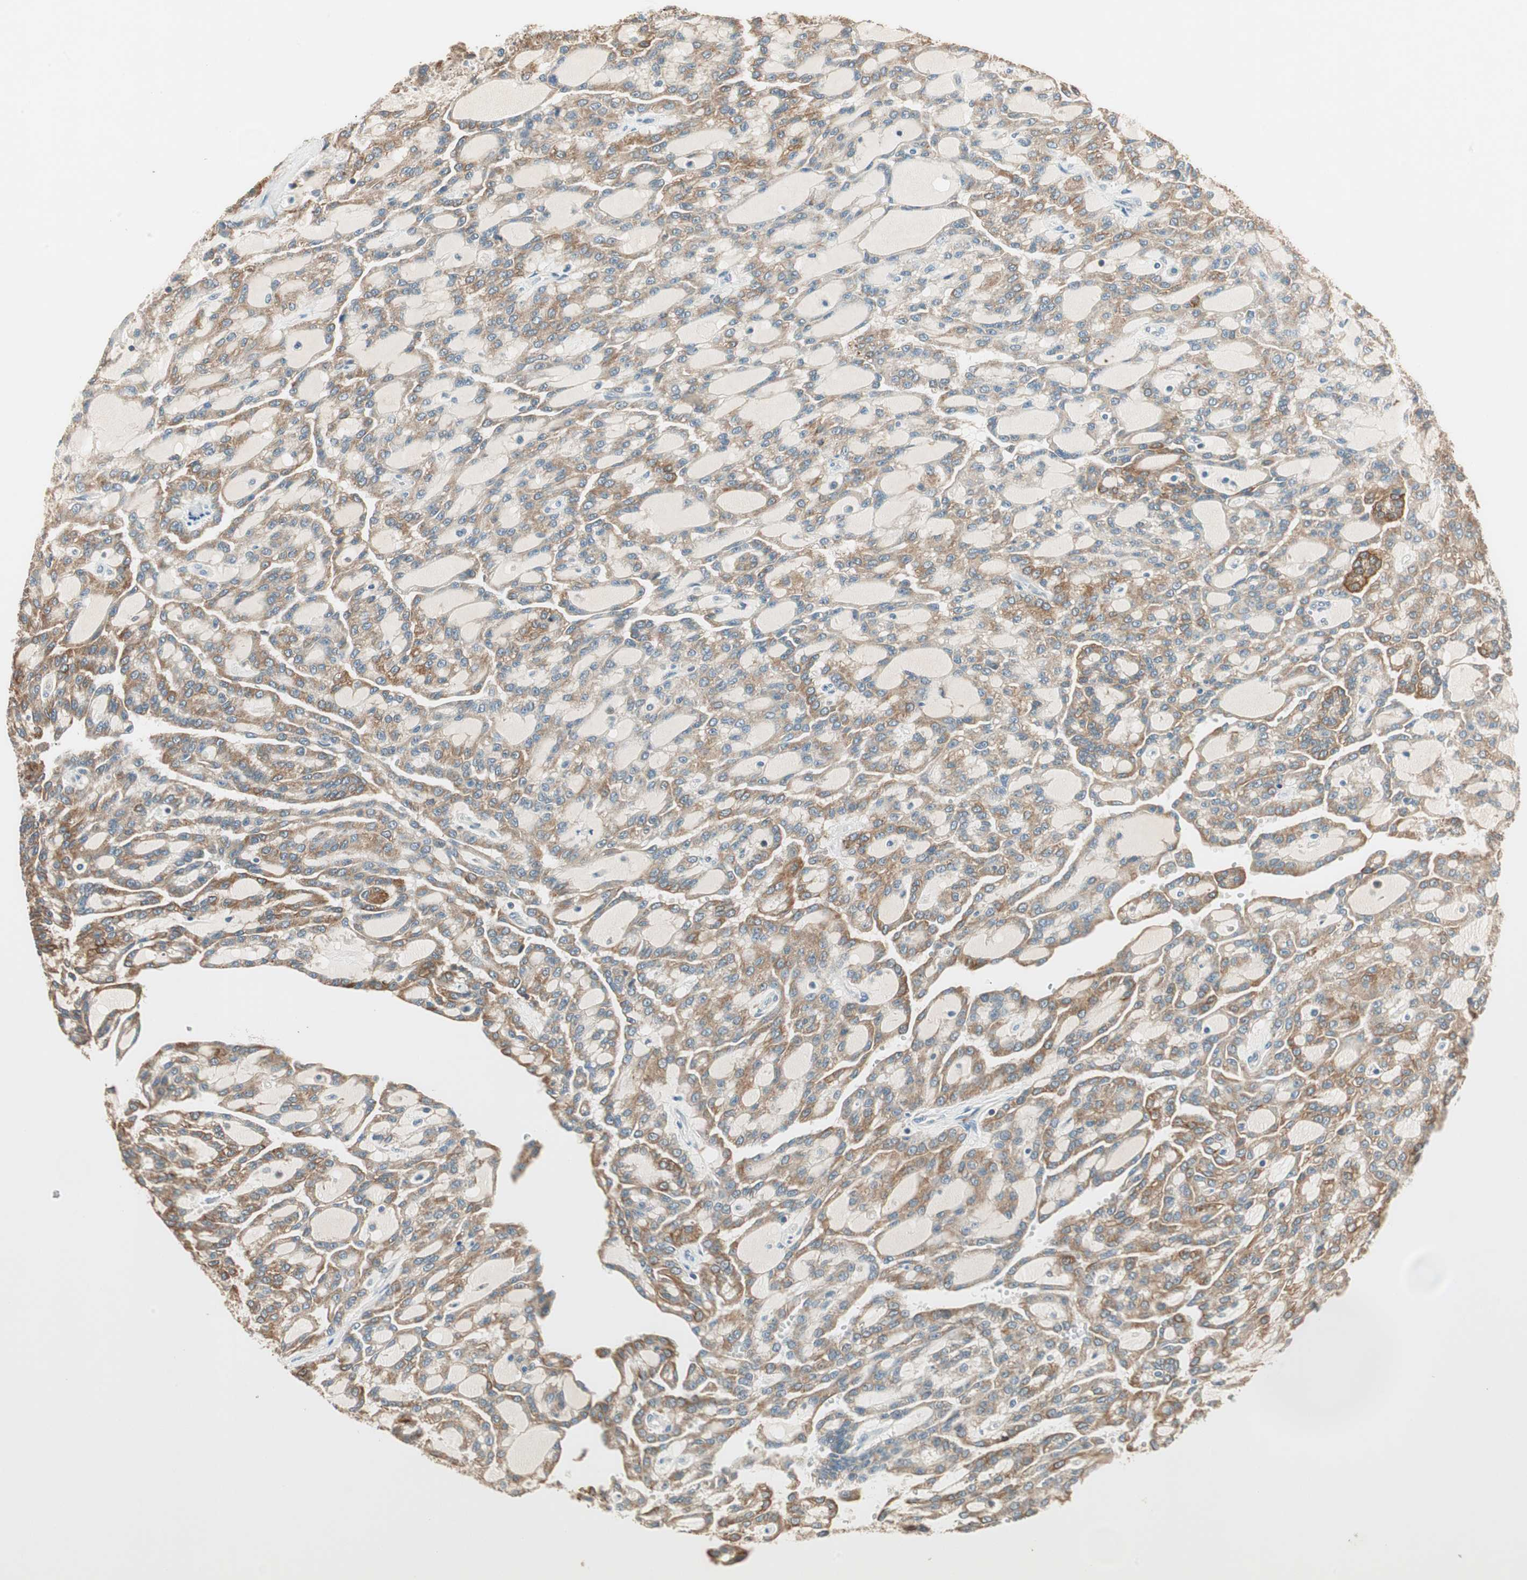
{"staining": {"intensity": "moderate", "quantity": ">75%", "location": "cytoplasmic/membranous"}, "tissue": "renal cancer", "cell_type": "Tumor cells", "image_type": "cancer", "snomed": [{"axis": "morphology", "description": "Adenocarcinoma, NOS"}, {"axis": "topography", "description": "Kidney"}], "caption": "Immunohistochemistry of human renal cancer reveals medium levels of moderate cytoplasmic/membranous staining in about >75% of tumor cells.", "gene": "TRIM21", "patient": {"sex": "male", "age": 63}}